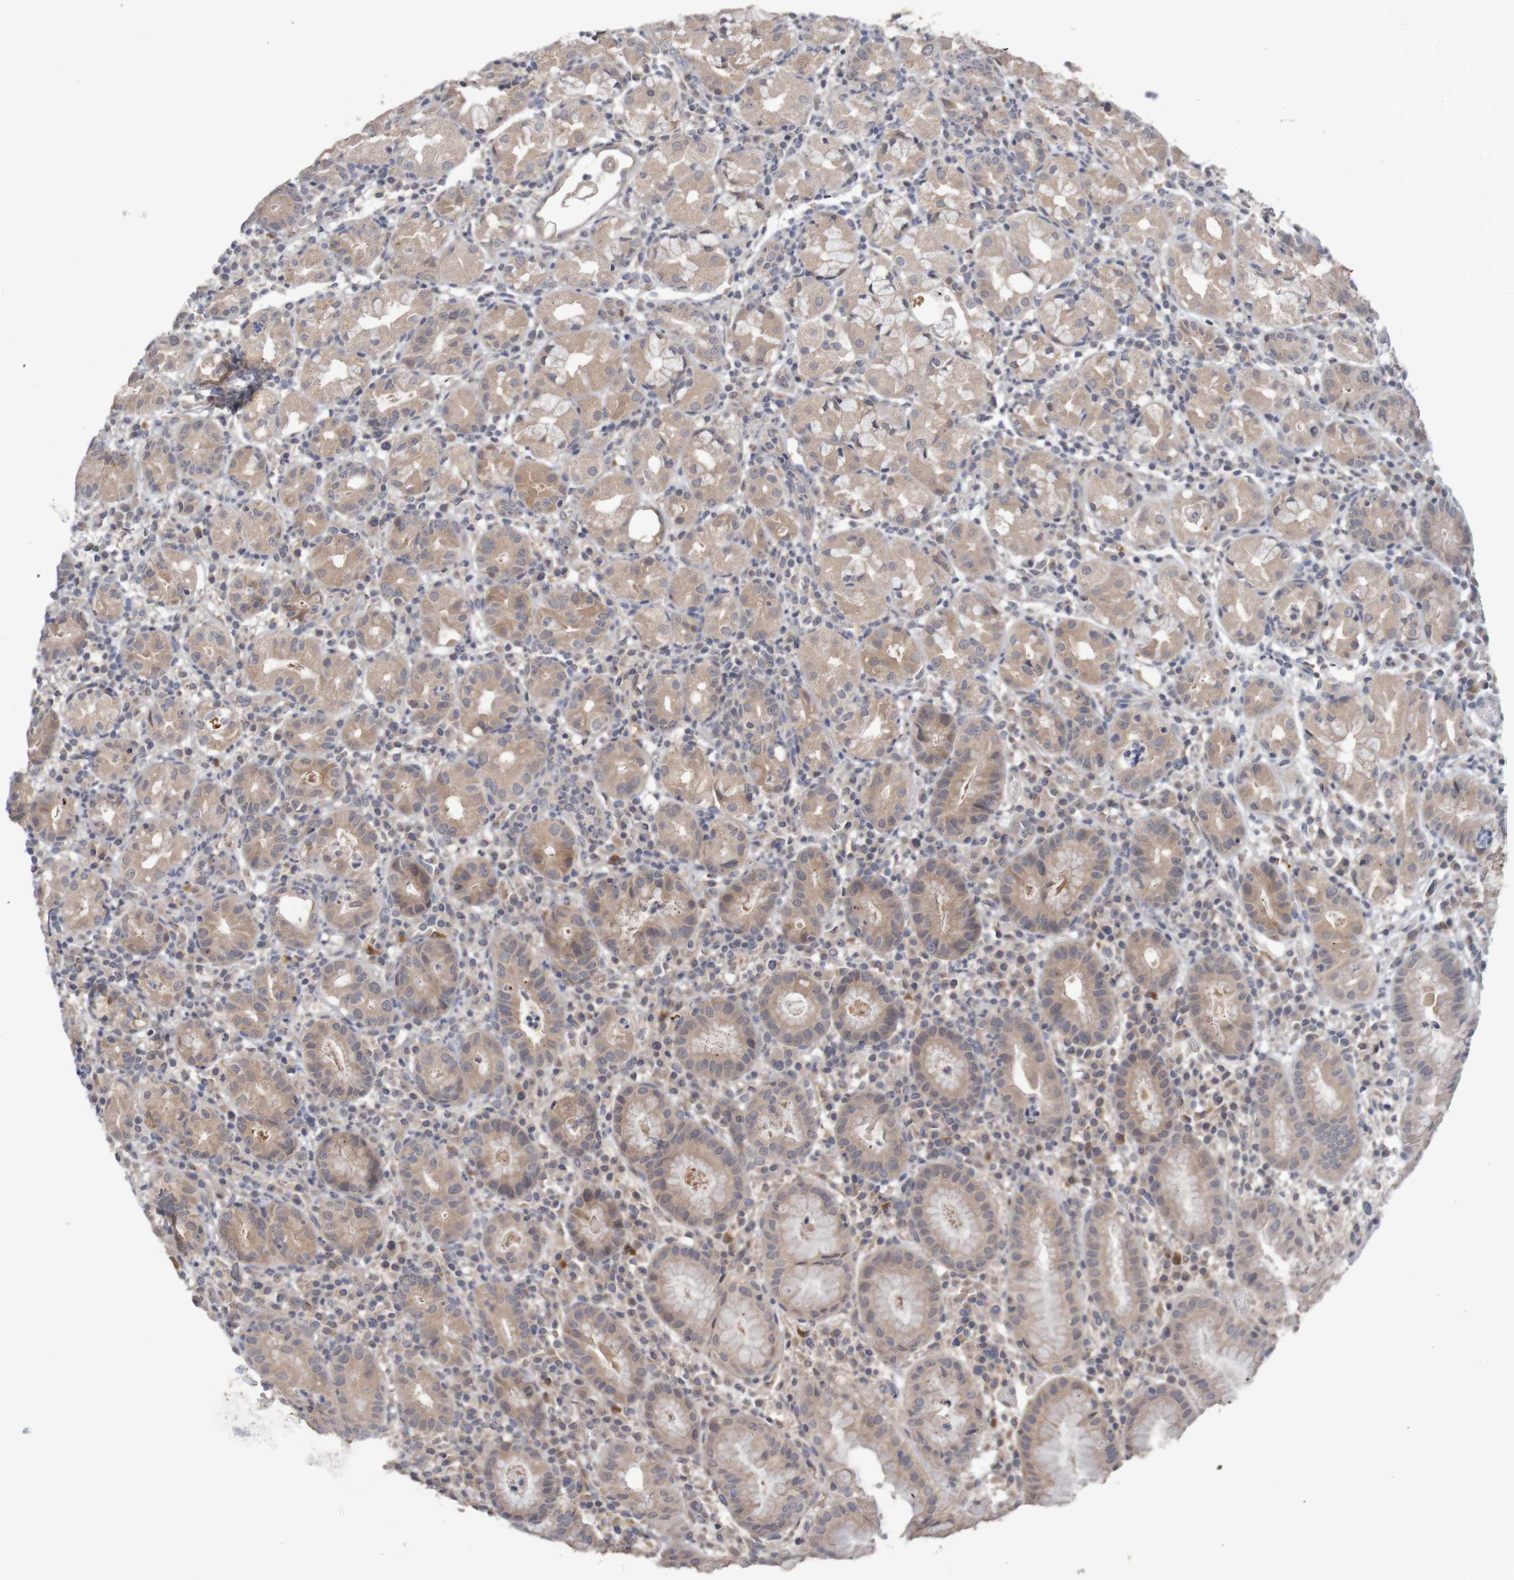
{"staining": {"intensity": "moderate", "quantity": "25%-75%", "location": "cytoplasmic/membranous"}, "tissue": "stomach", "cell_type": "Glandular cells", "image_type": "normal", "snomed": [{"axis": "morphology", "description": "Normal tissue, NOS"}, {"axis": "topography", "description": "Stomach"}, {"axis": "topography", "description": "Stomach, lower"}], "caption": "Immunohistochemical staining of normal human stomach exhibits medium levels of moderate cytoplasmic/membranous expression in about 25%-75% of glandular cells. (Brightfield microscopy of DAB IHC at high magnification).", "gene": "ANKK1", "patient": {"sex": "female", "age": 75}}